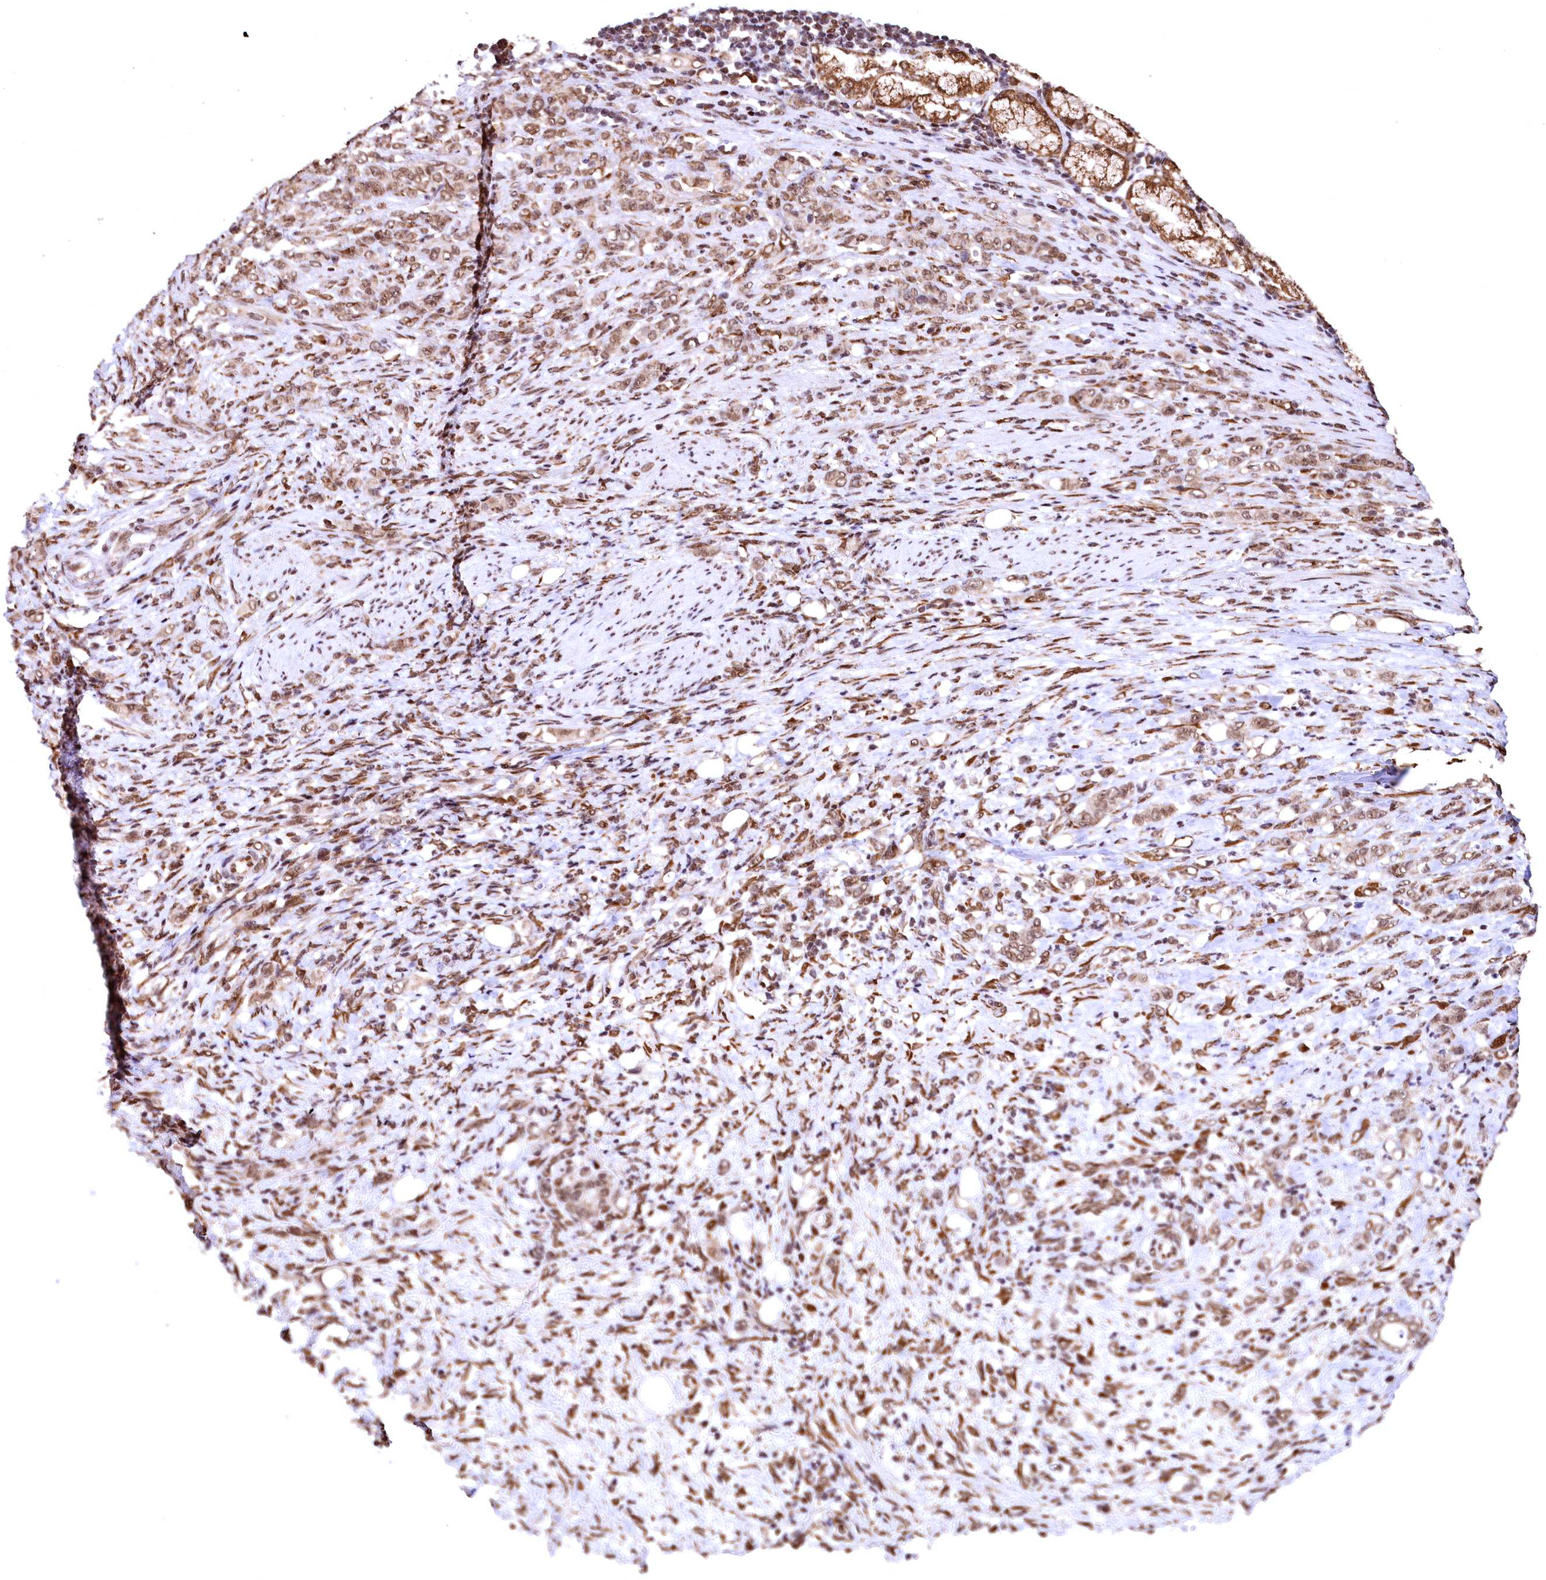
{"staining": {"intensity": "moderate", "quantity": ">75%", "location": "cytoplasmic/membranous,nuclear"}, "tissue": "stomach cancer", "cell_type": "Tumor cells", "image_type": "cancer", "snomed": [{"axis": "morphology", "description": "Adenocarcinoma, NOS"}, {"axis": "topography", "description": "Stomach"}], "caption": "The image shows a brown stain indicating the presence of a protein in the cytoplasmic/membranous and nuclear of tumor cells in adenocarcinoma (stomach). (Brightfield microscopy of DAB IHC at high magnification).", "gene": "PDS5B", "patient": {"sex": "female", "age": 79}}